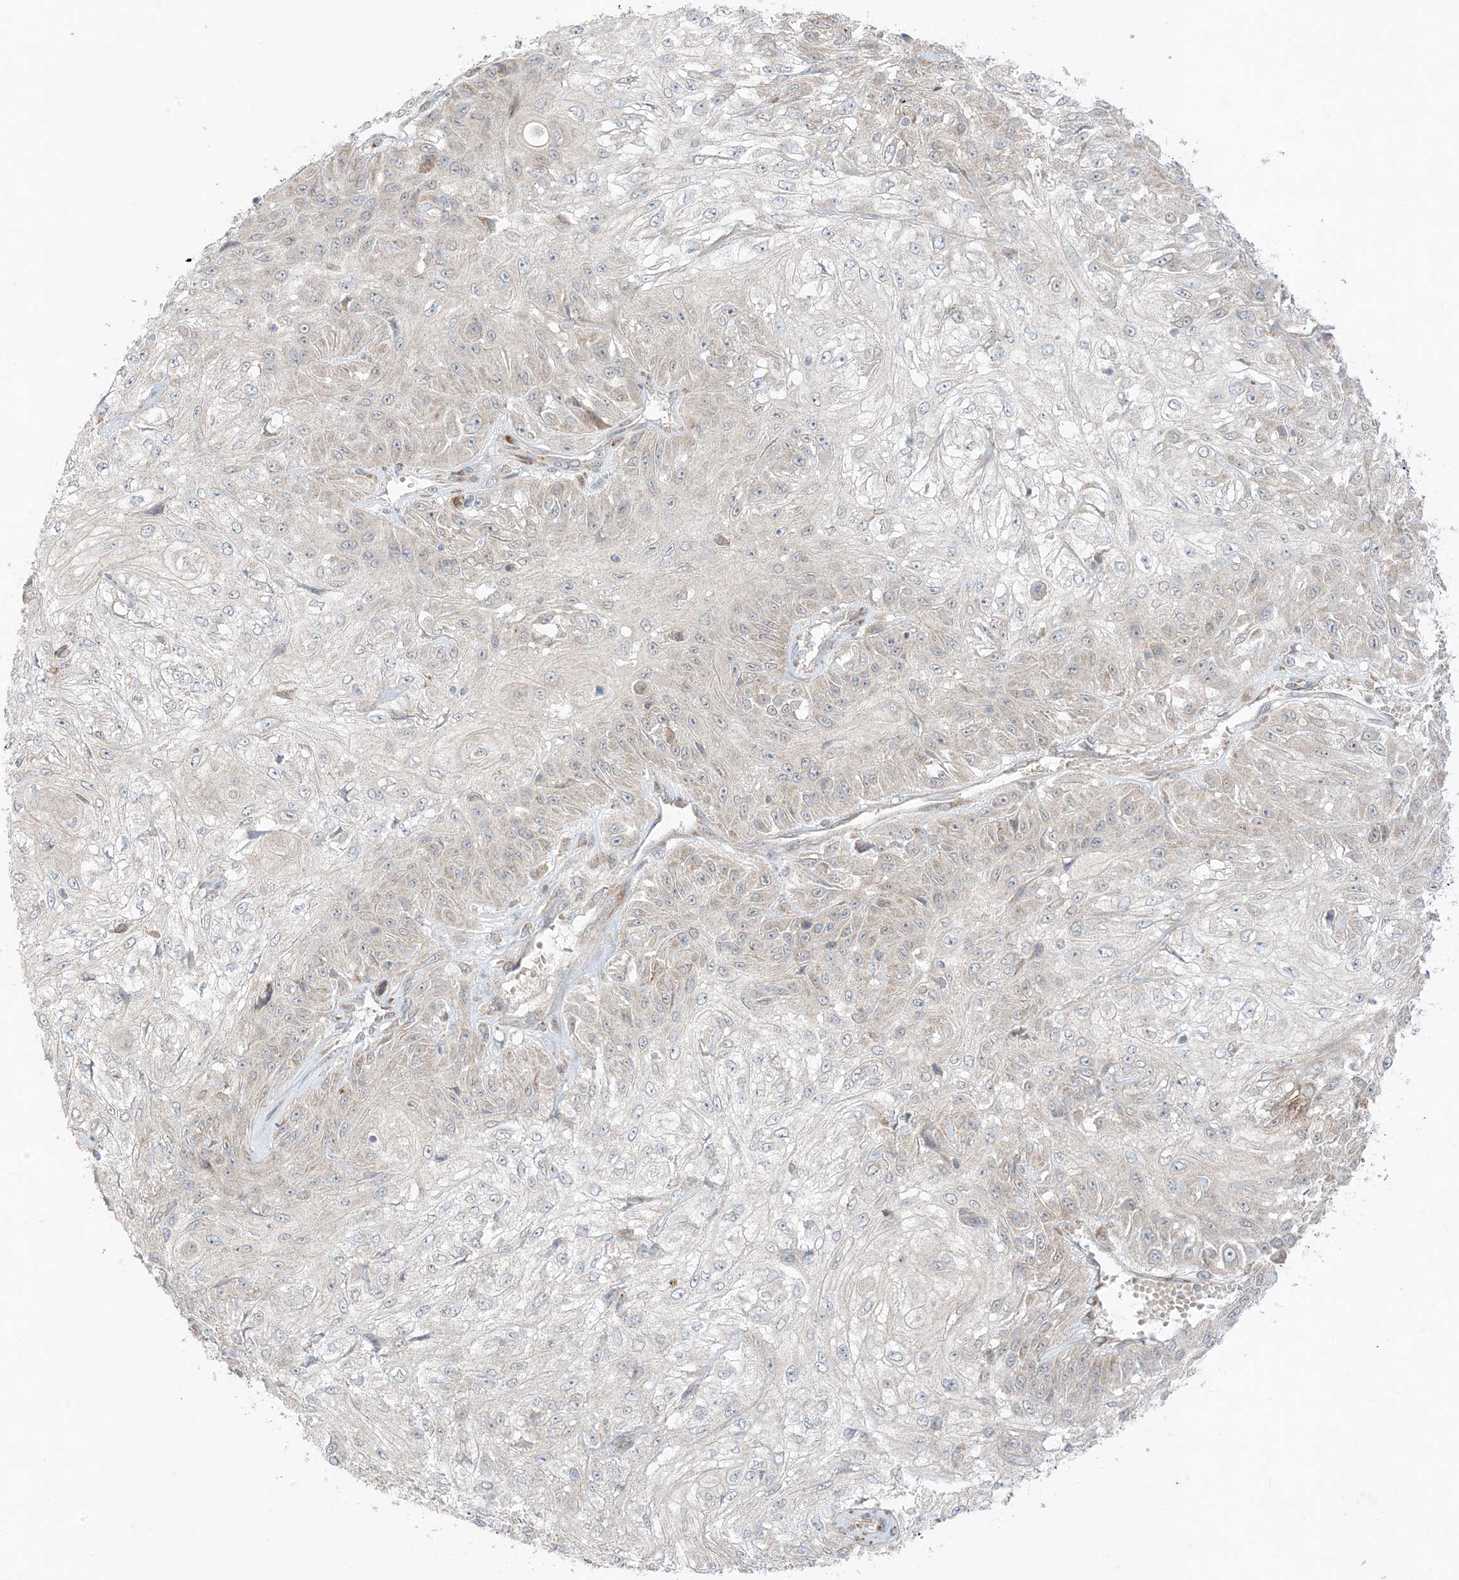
{"staining": {"intensity": "weak", "quantity": "<25%", "location": "cytoplasmic/membranous"}, "tissue": "skin cancer", "cell_type": "Tumor cells", "image_type": "cancer", "snomed": [{"axis": "morphology", "description": "Squamous cell carcinoma, NOS"}, {"axis": "morphology", "description": "Squamous cell carcinoma, metastatic, NOS"}, {"axis": "topography", "description": "Skin"}, {"axis": "topography", "description": "Lymph node"}], "caption": "Tumor cells show no significant positivity in skin squamous cell carcinoma. The staining is performed using DAB brown chromogen with nuclei counter-stained in using hematoxylin.", "gene": "ODC1", "patient": {"sex": "male", "age": 75}}